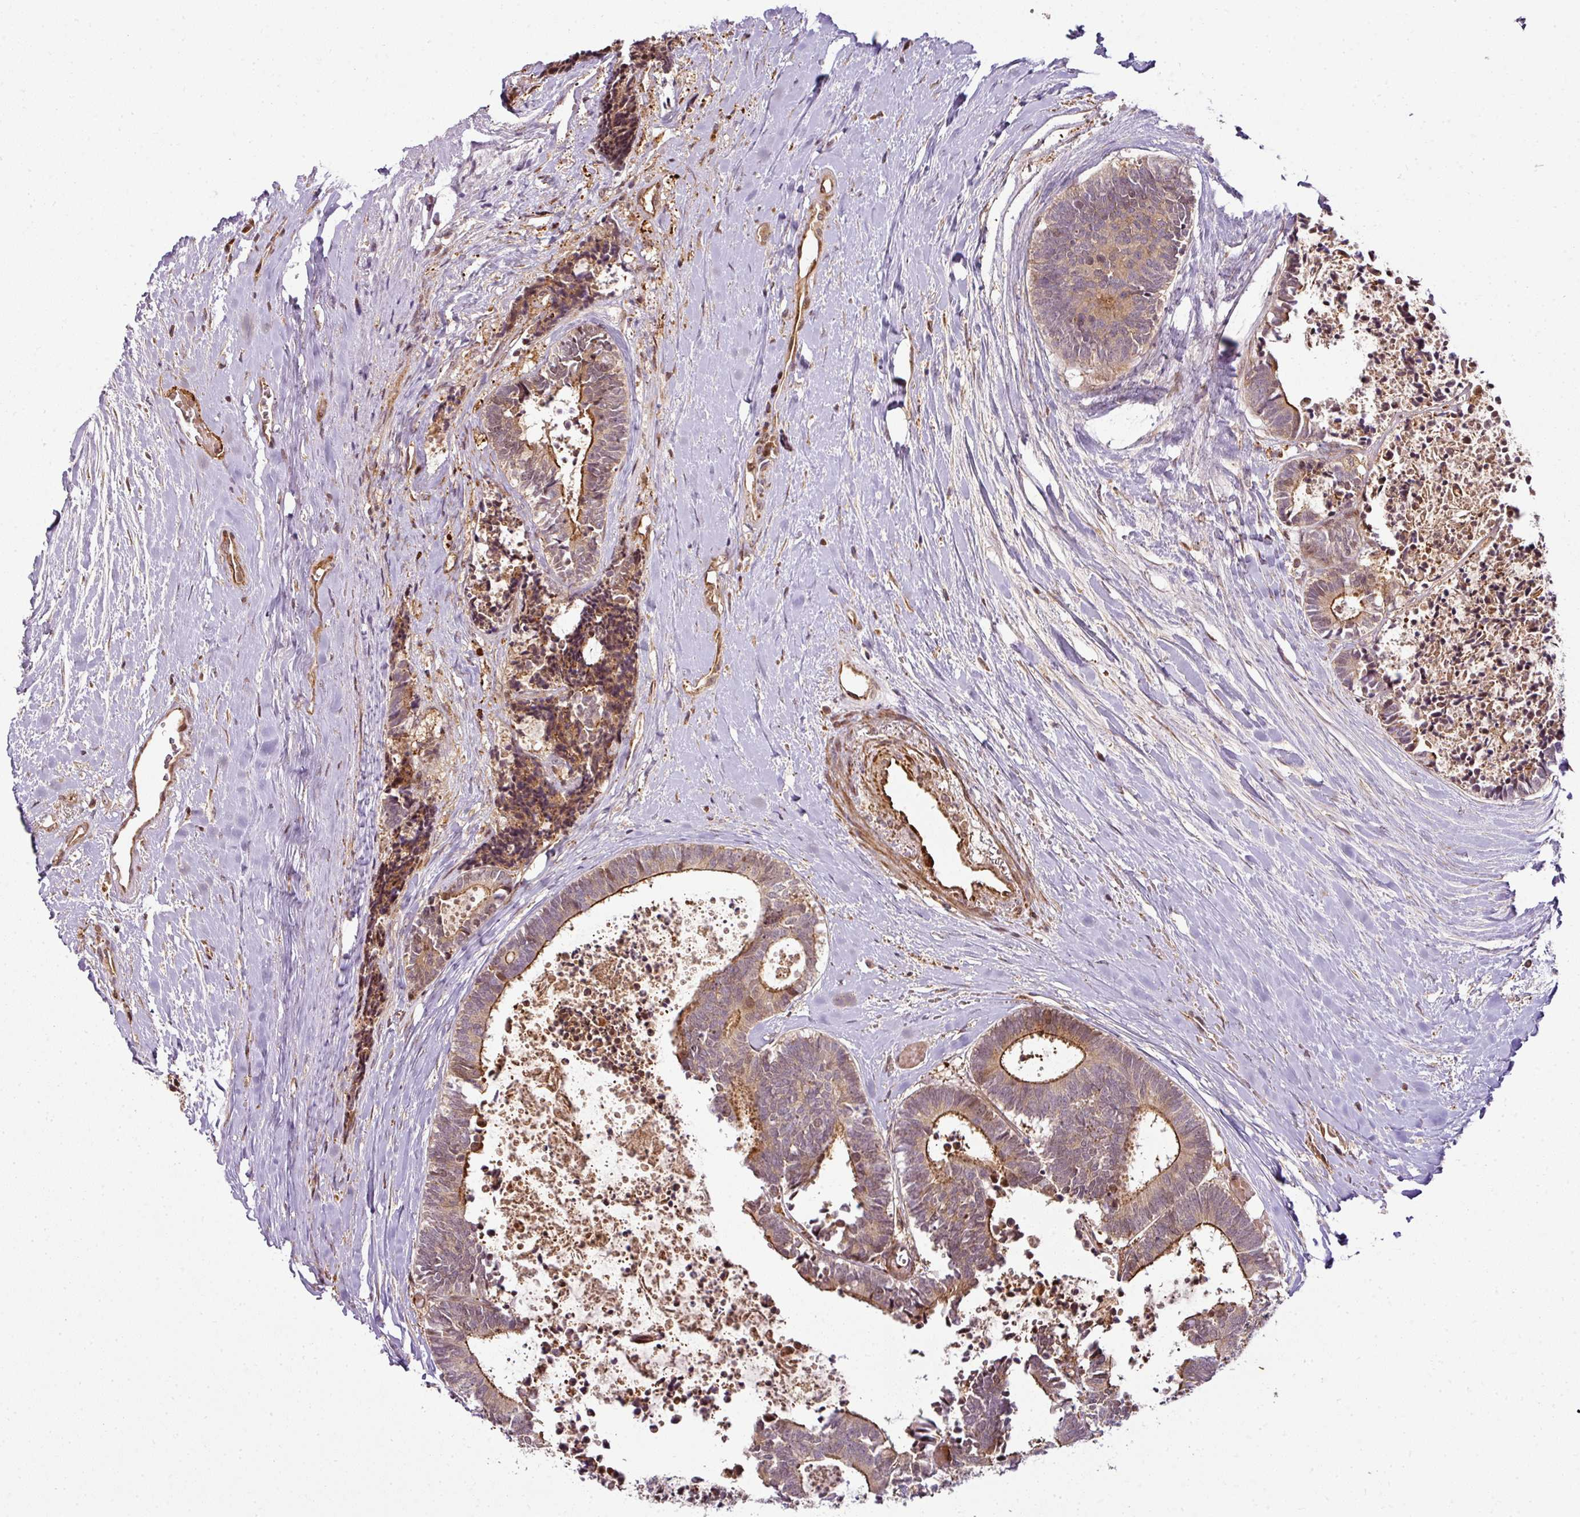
{"staining": {"intensity": "moderate", "quantity": ">75%", "location": "cytoplasmic/membranous"}, "tissue": "colorectal cancer", "cell_type": "Tumor cells", "image_type": "cancer", "snomed": [{"axis": "morphology", "description": "Adenocarcinoma, NOS"}, {"axis": "topography", "description": "Colon"}, {"axis": "topography", "description": "Rectum"}], "caption": "Protein expression analysis of human colorectal cancer (adenocarcinoma) reveals moderate cytoplasmic/membranous positivity in about >75% of tumor cells.", "gene": "ATAT1", "patient": {"sex": "male", "age": 57}}